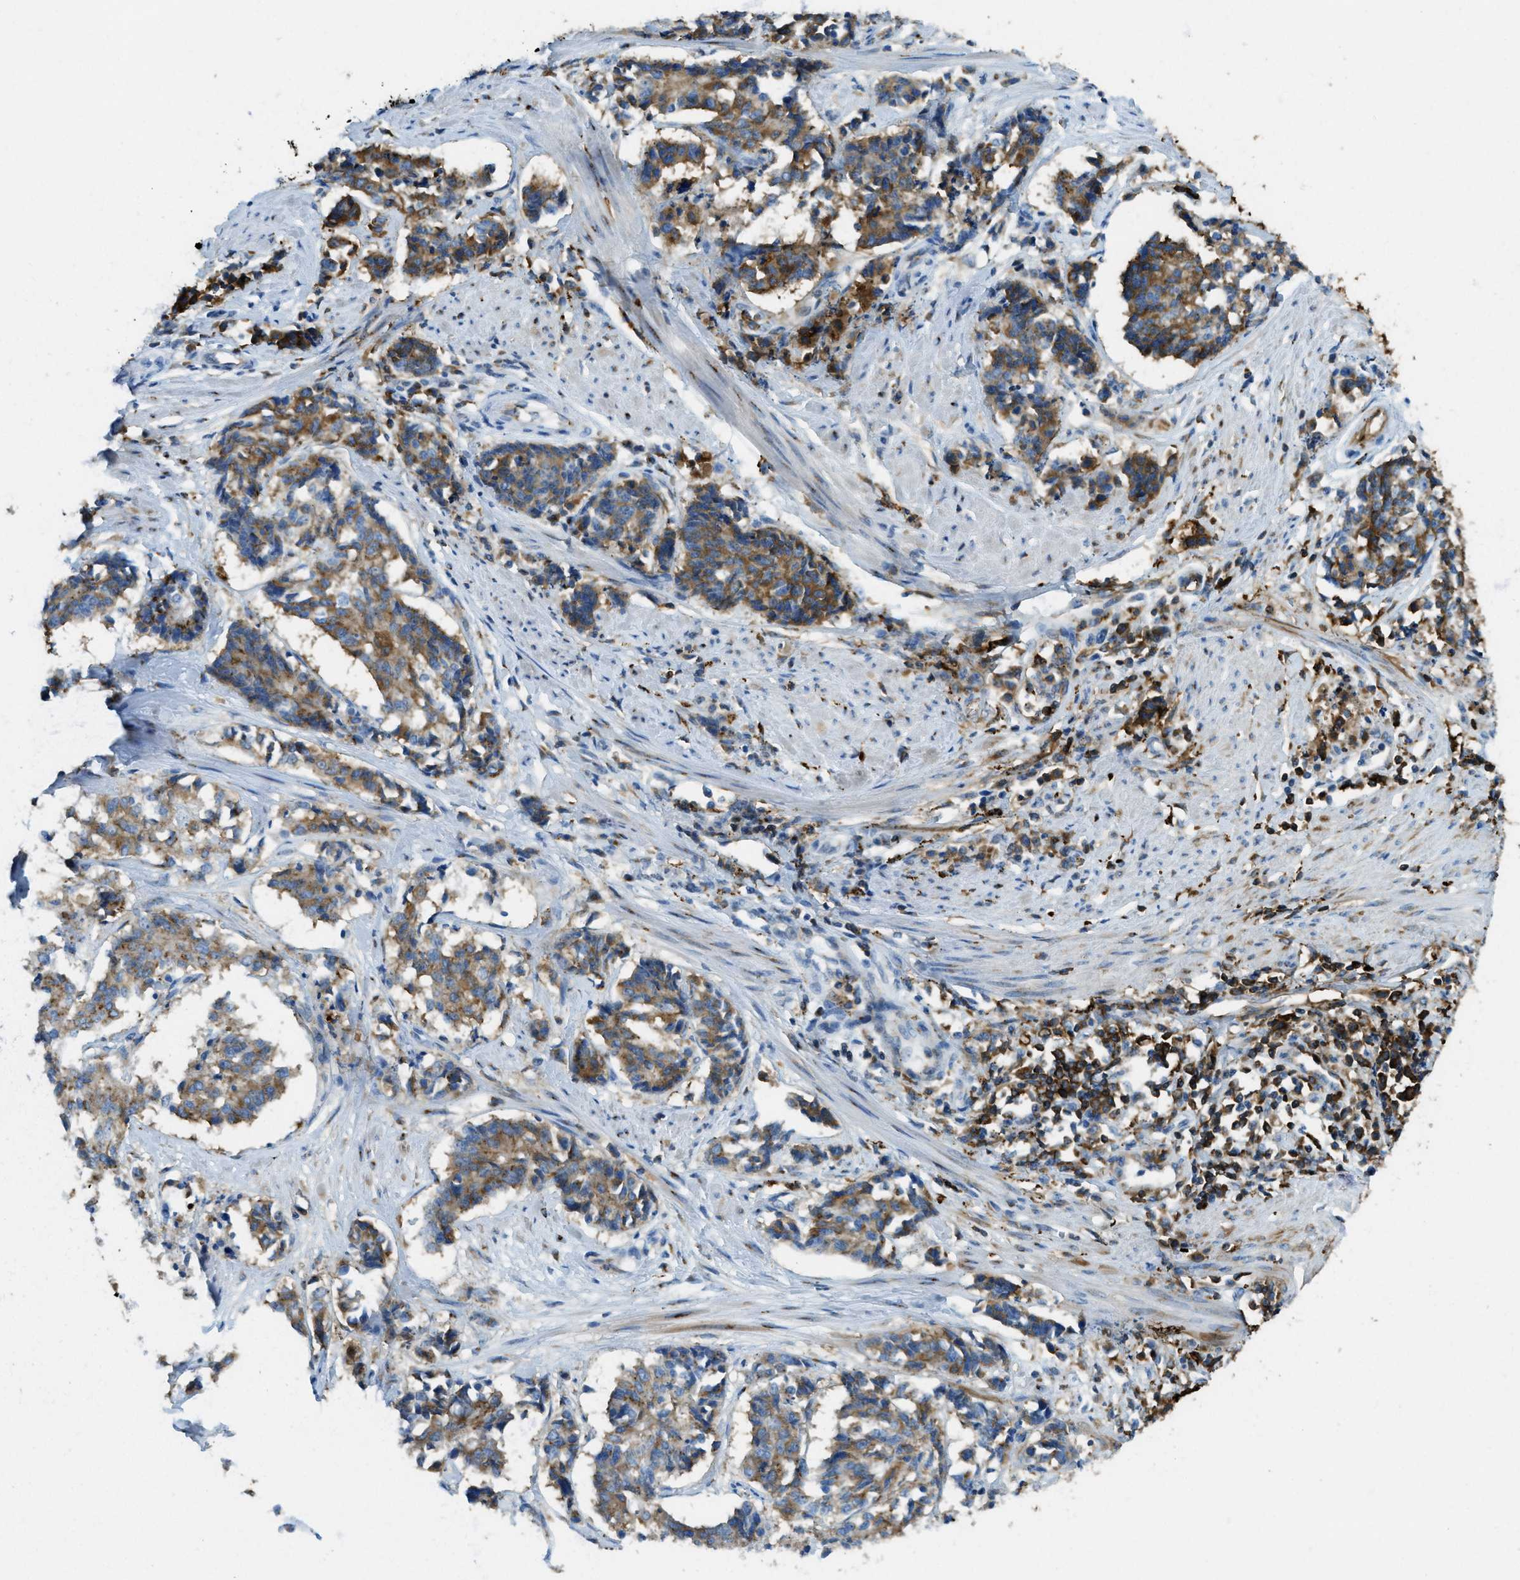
{"staining": {"intensity": "moderate", "quantity": "25%-75%", "location": "cytoplasmic/membranous"}, "tissue": "cervical cancer", "cell_type": "Tumor cells", "image_type": "cancer", "snomed": [{"axis": "morphology", "description": "Squamous cell carcinoma, NOS"}, {"axis": "topography", "description": "Cervix"}], "caption": "A brown stain highlights moderate cytoplasmic/membranous positivity of a protein in human cervical cancer (squamous cell carcinoma) tumor cells.", "gene": "TRIM59", "patient": {"sex": "female", "age": 35}}